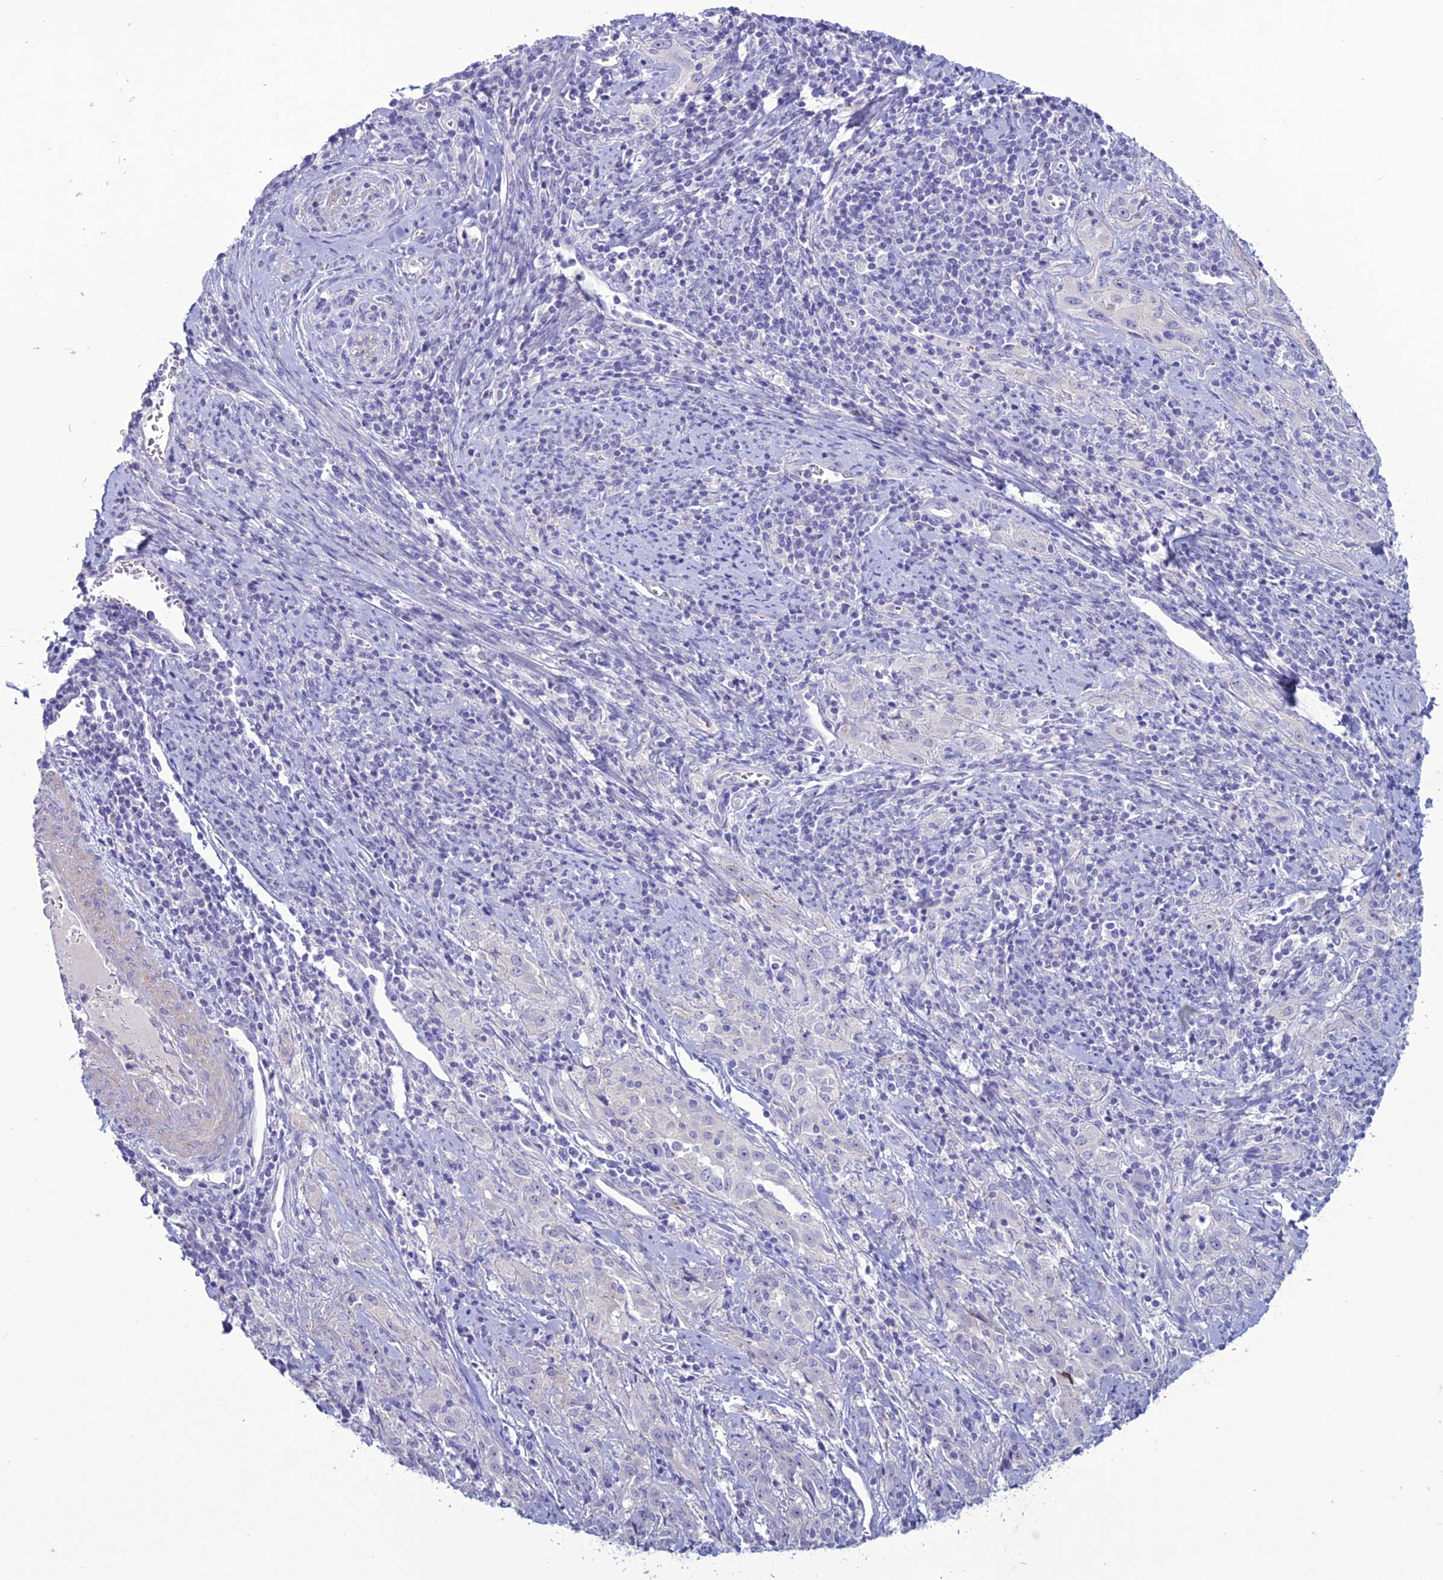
{"staining": {"intensity": "negative", "quantity": "none", "location": "none"}, "tissue": "cervical cancer", "cell_type": "Tumor cells", "image_type": "cancer", "snomed": [{"axis": "morphology", "description": "Squamous cell carcinoma, NOS"}, {"axis": "topography", "description": "Cervix"}], "caption": "DAB immunohistochemical staining of cervical cancer displays no significant expression in tumor cells. (DAB (3,3'-diaminobenzidine) immunohistochemistry visualized using brightfield microscopy, high magnification).", "gene": "CLEC2L", "patient": {"sex": "female", "age": 57}}